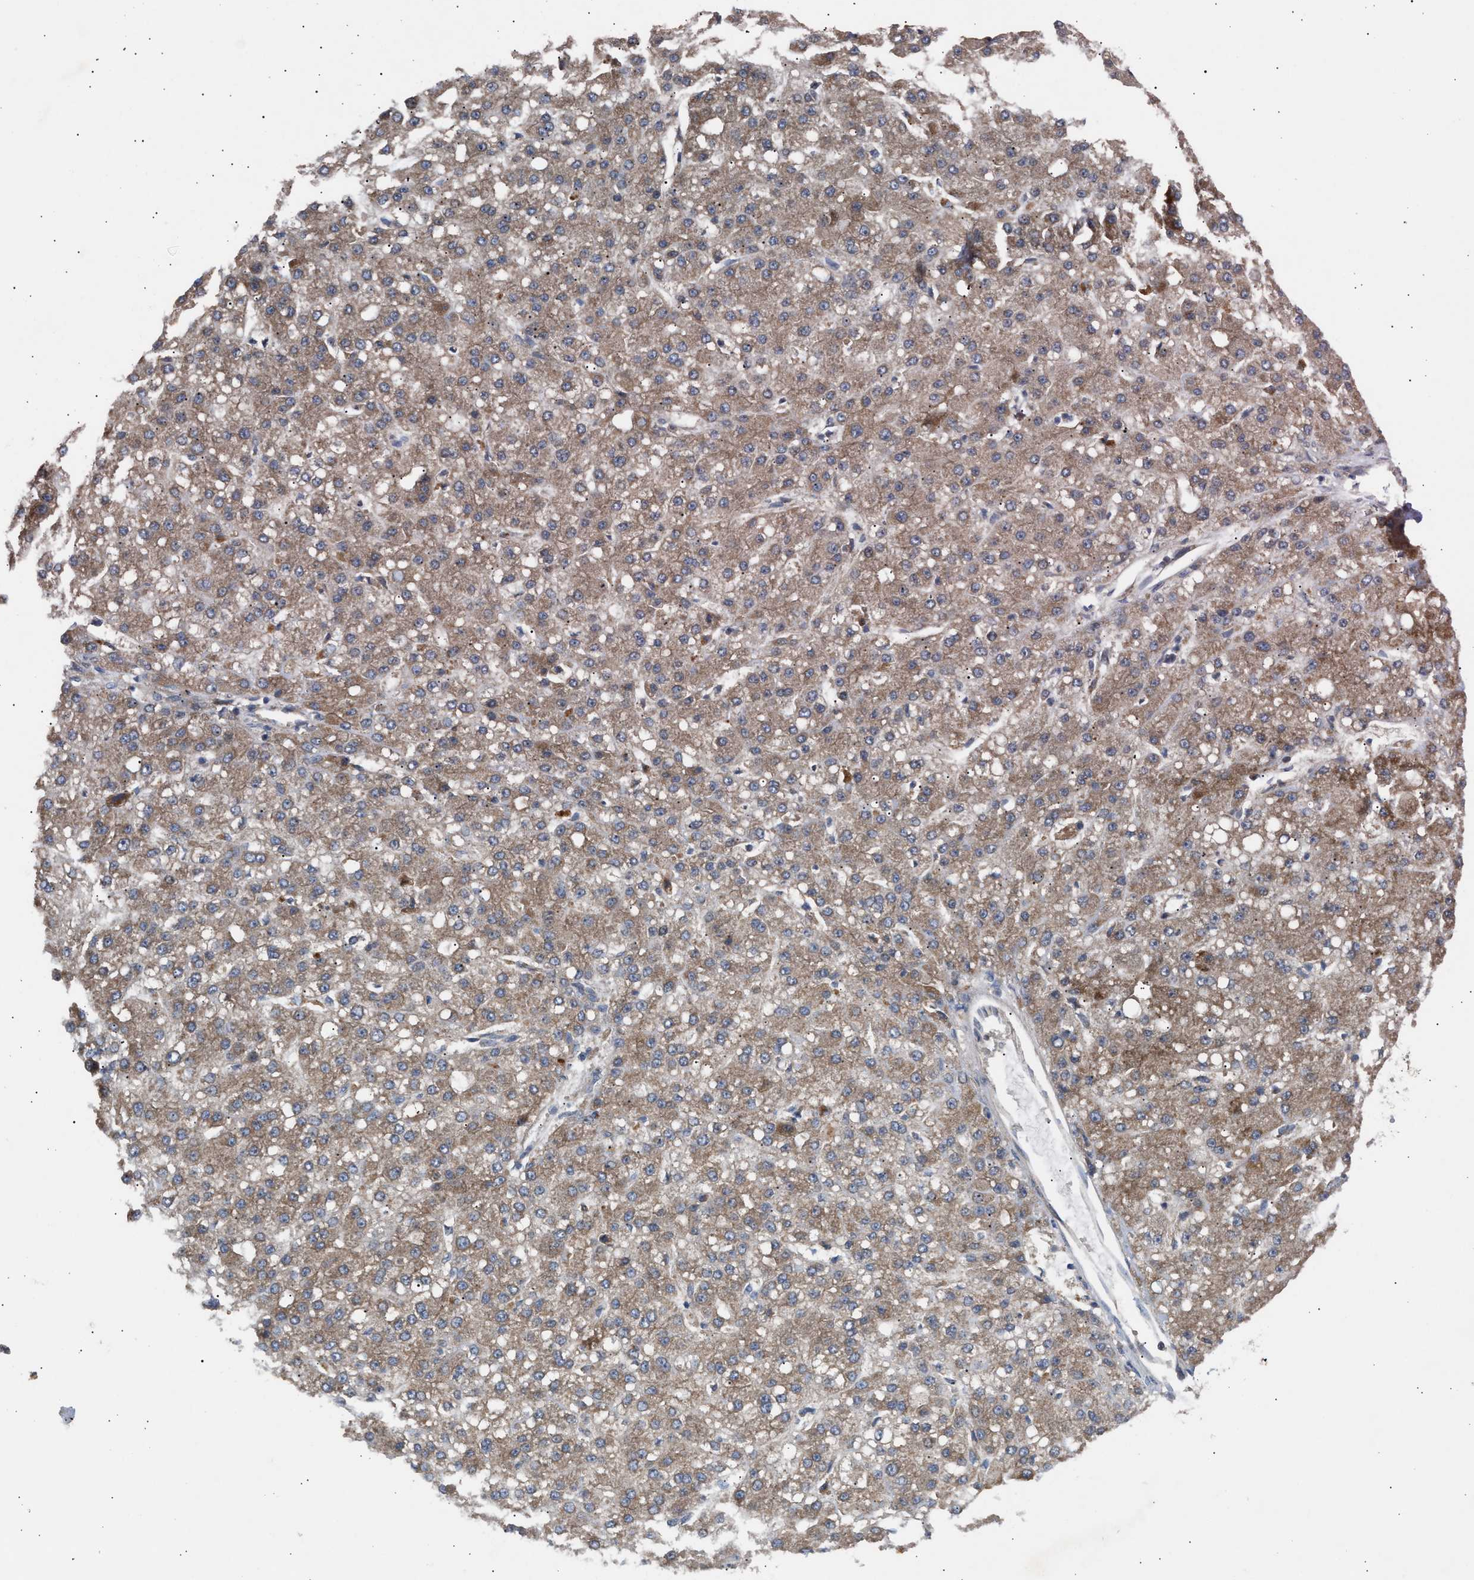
{"staining": {"intensity": "moderate", "quantity": ">75%", "location": "cytoplasmic/membranous"}, "tissue": "liver cancer", "cell_type": "Tumor cells", "image_type": "cancer", "snomed": [{"axis": "morphology", "description": "Carcinoma, Hepatocellular, NOS"}, {"axis": "topography", "description": "Liver"}], "caption": "The histopathology image reveals staining of liver hepatocellular carcinoma, revealing moderate cytoplasmic/membranous protein staining (brown color) within tumor cells.", "gene": "OXSM", "patient": {"sex": "male", "age": 67}}